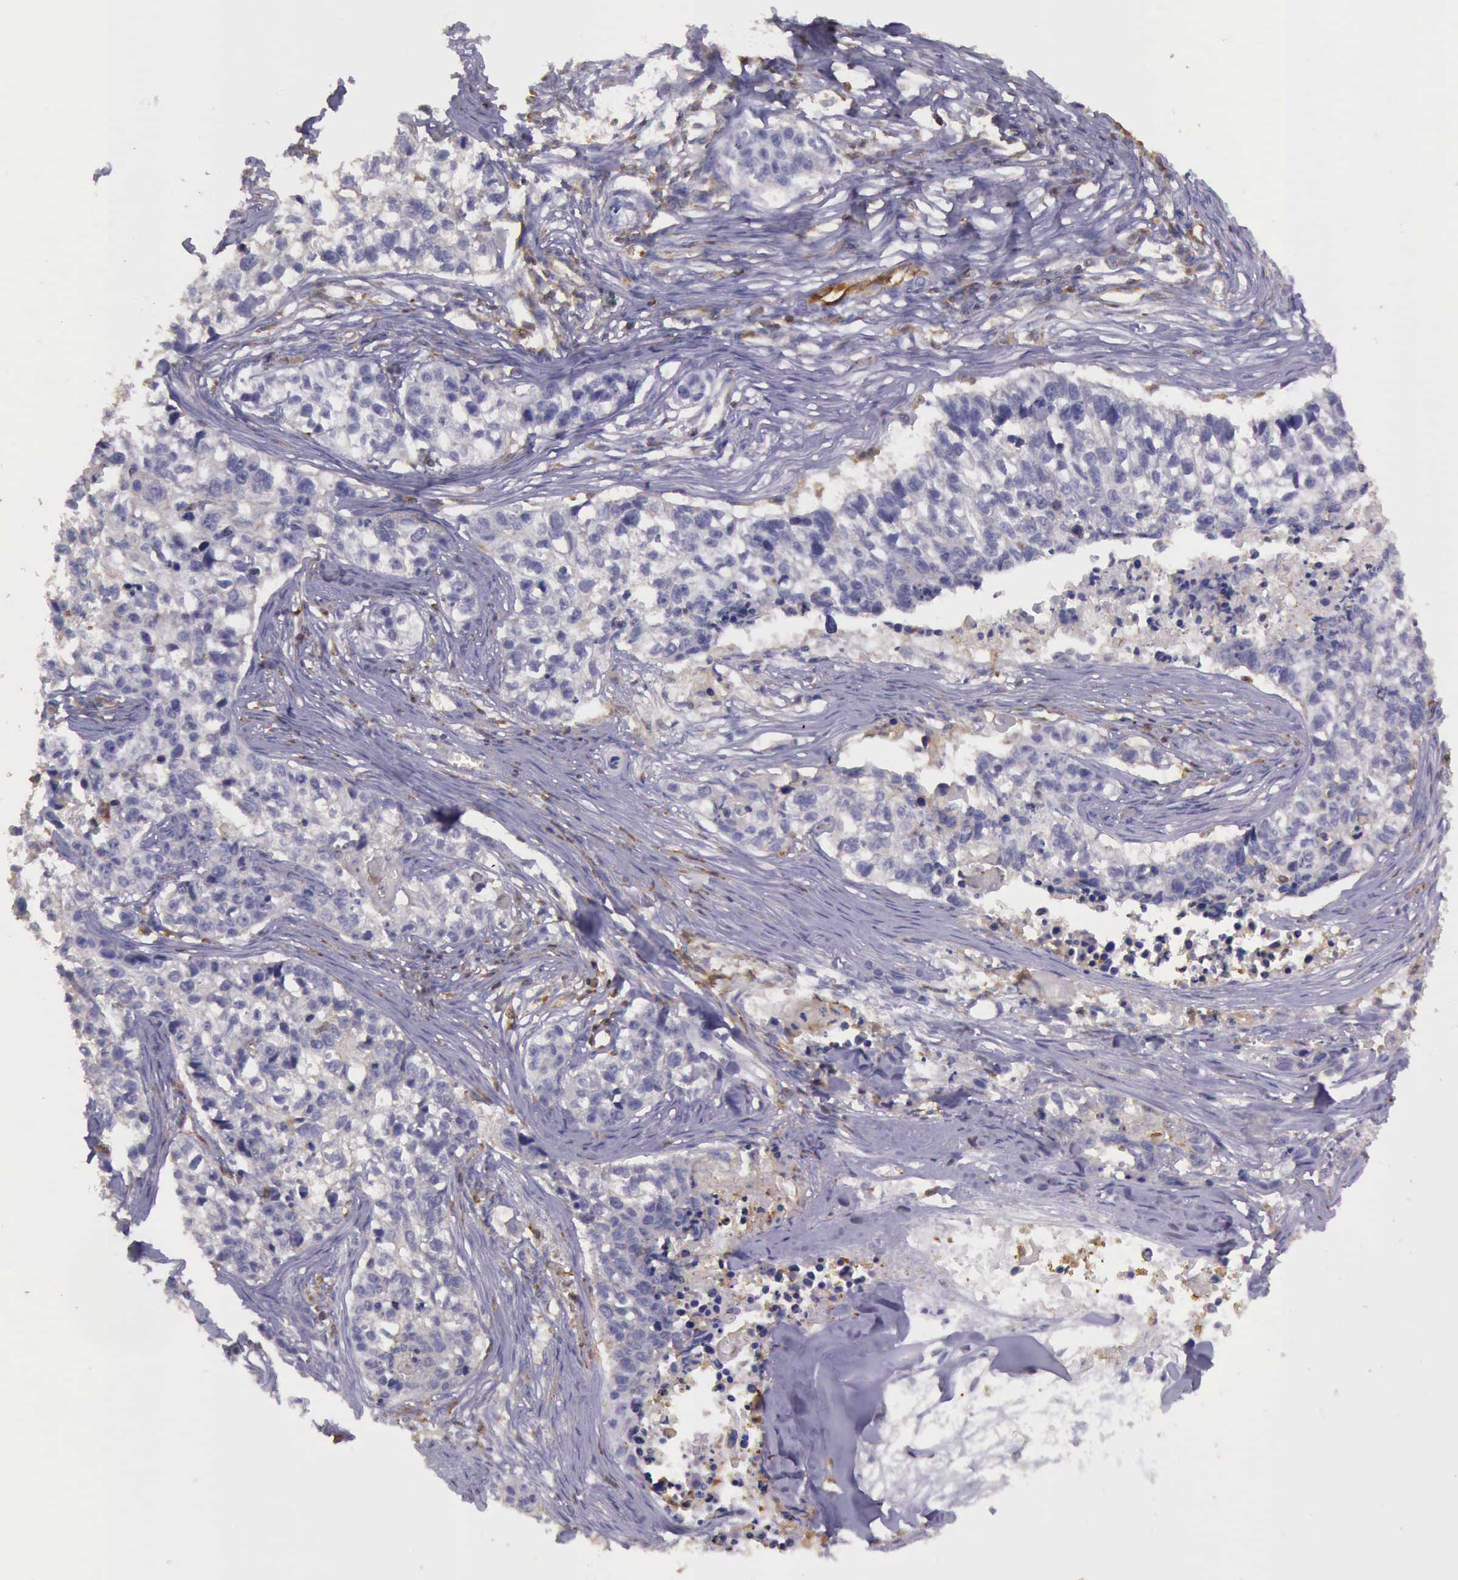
{"staining": {"intensity": "negative", "quantity": "none", "location": "none"}, "tissue": "lung cancer", "cell_type": "Tumor cells", "image_type": "cancer", "snomed": [{"axis": "morphology", "description": "Squamous cell carcinoma, NOS"}, {"axis": "topography", "description": "Lymph node"}, {"axis": "topography", "description": "Lung"}], "caption": "This is a image of immunohistochemistry staining of lung cancer (squamous cell carcinoma), which shows no positivity in tumor cells.", "gene": "ARHGAP4", "patient": {"sex": "male", "age": 74}}